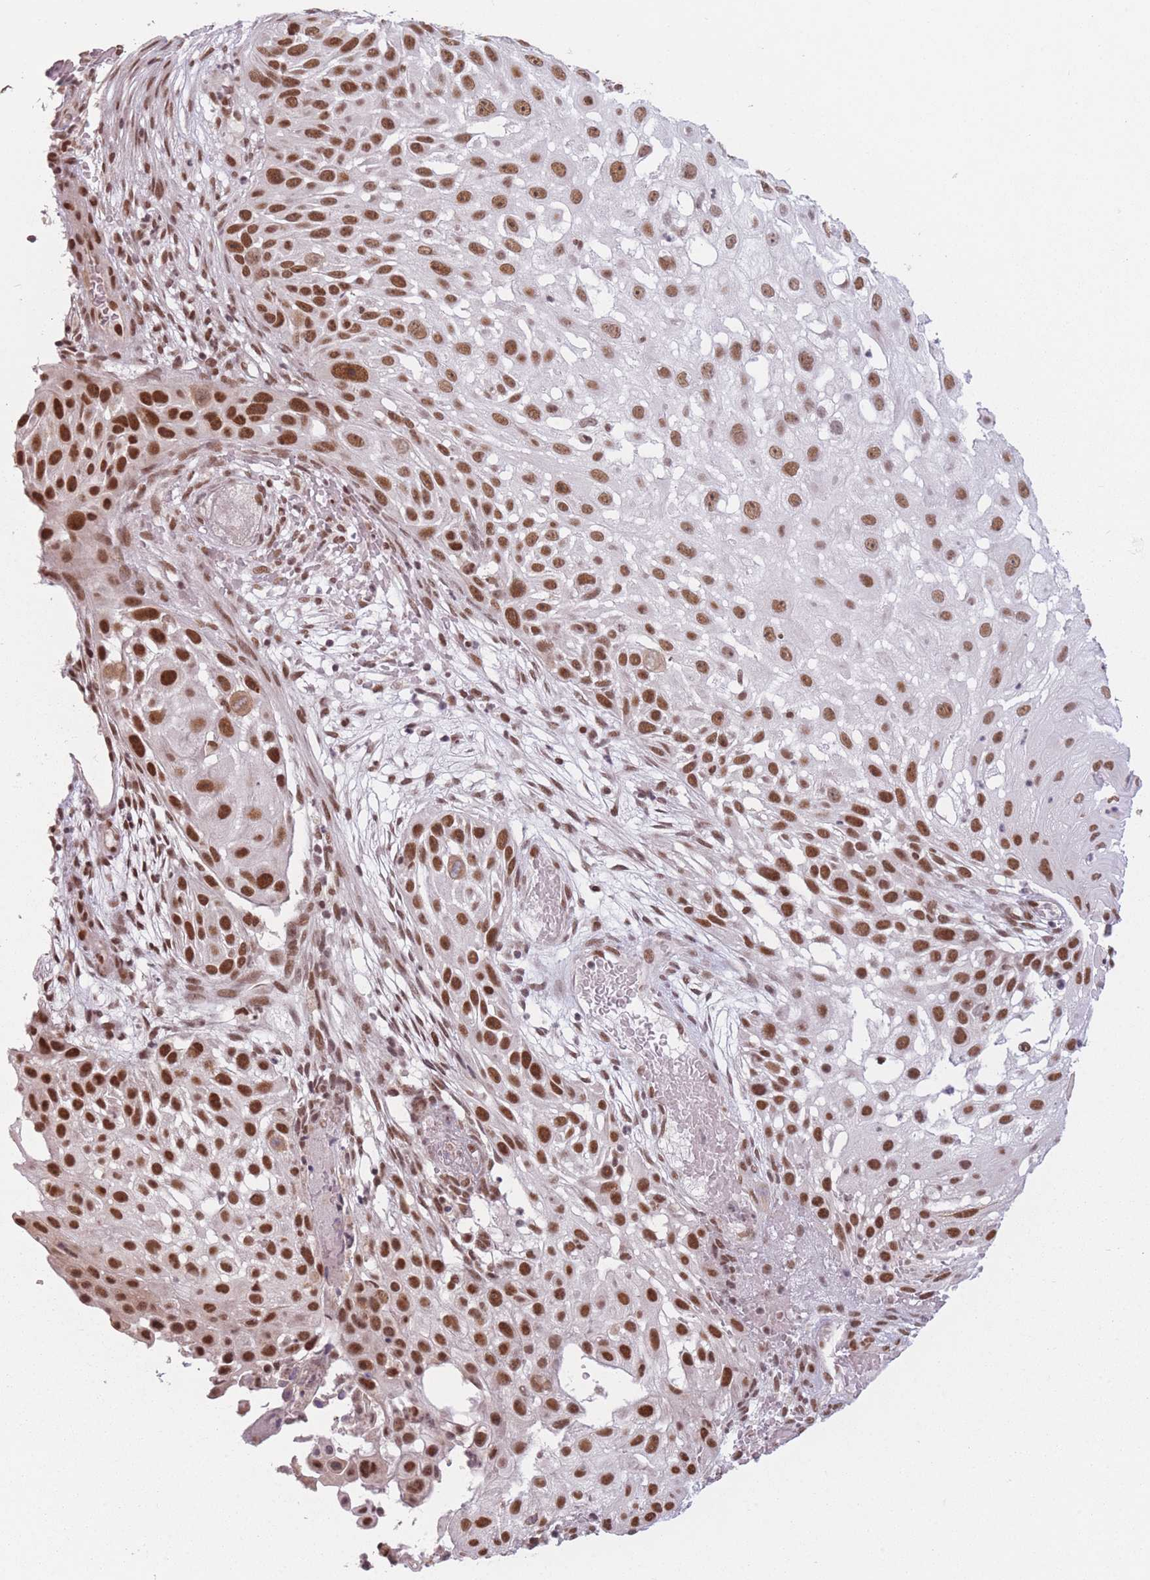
{"staining": {"intensity": "strong", "quantity": ">75%", "location": "nuclear"}, "tissue": "skin cancer", "cell_type": "Tumor cells", "image_type": "cancer", "snomed": [{"axis": "morphology", "description": "Squamous cell carcinoma, NOS"}, {"axis": "topography", "description": "Skin"}], "caption": "Protein expression analysis of human skin cancer reveals strong nuclear positivity in approximately >75% of tumor cells.", "gene": "SUPT6H", "patient": {"sex": "female", "age": 44}}